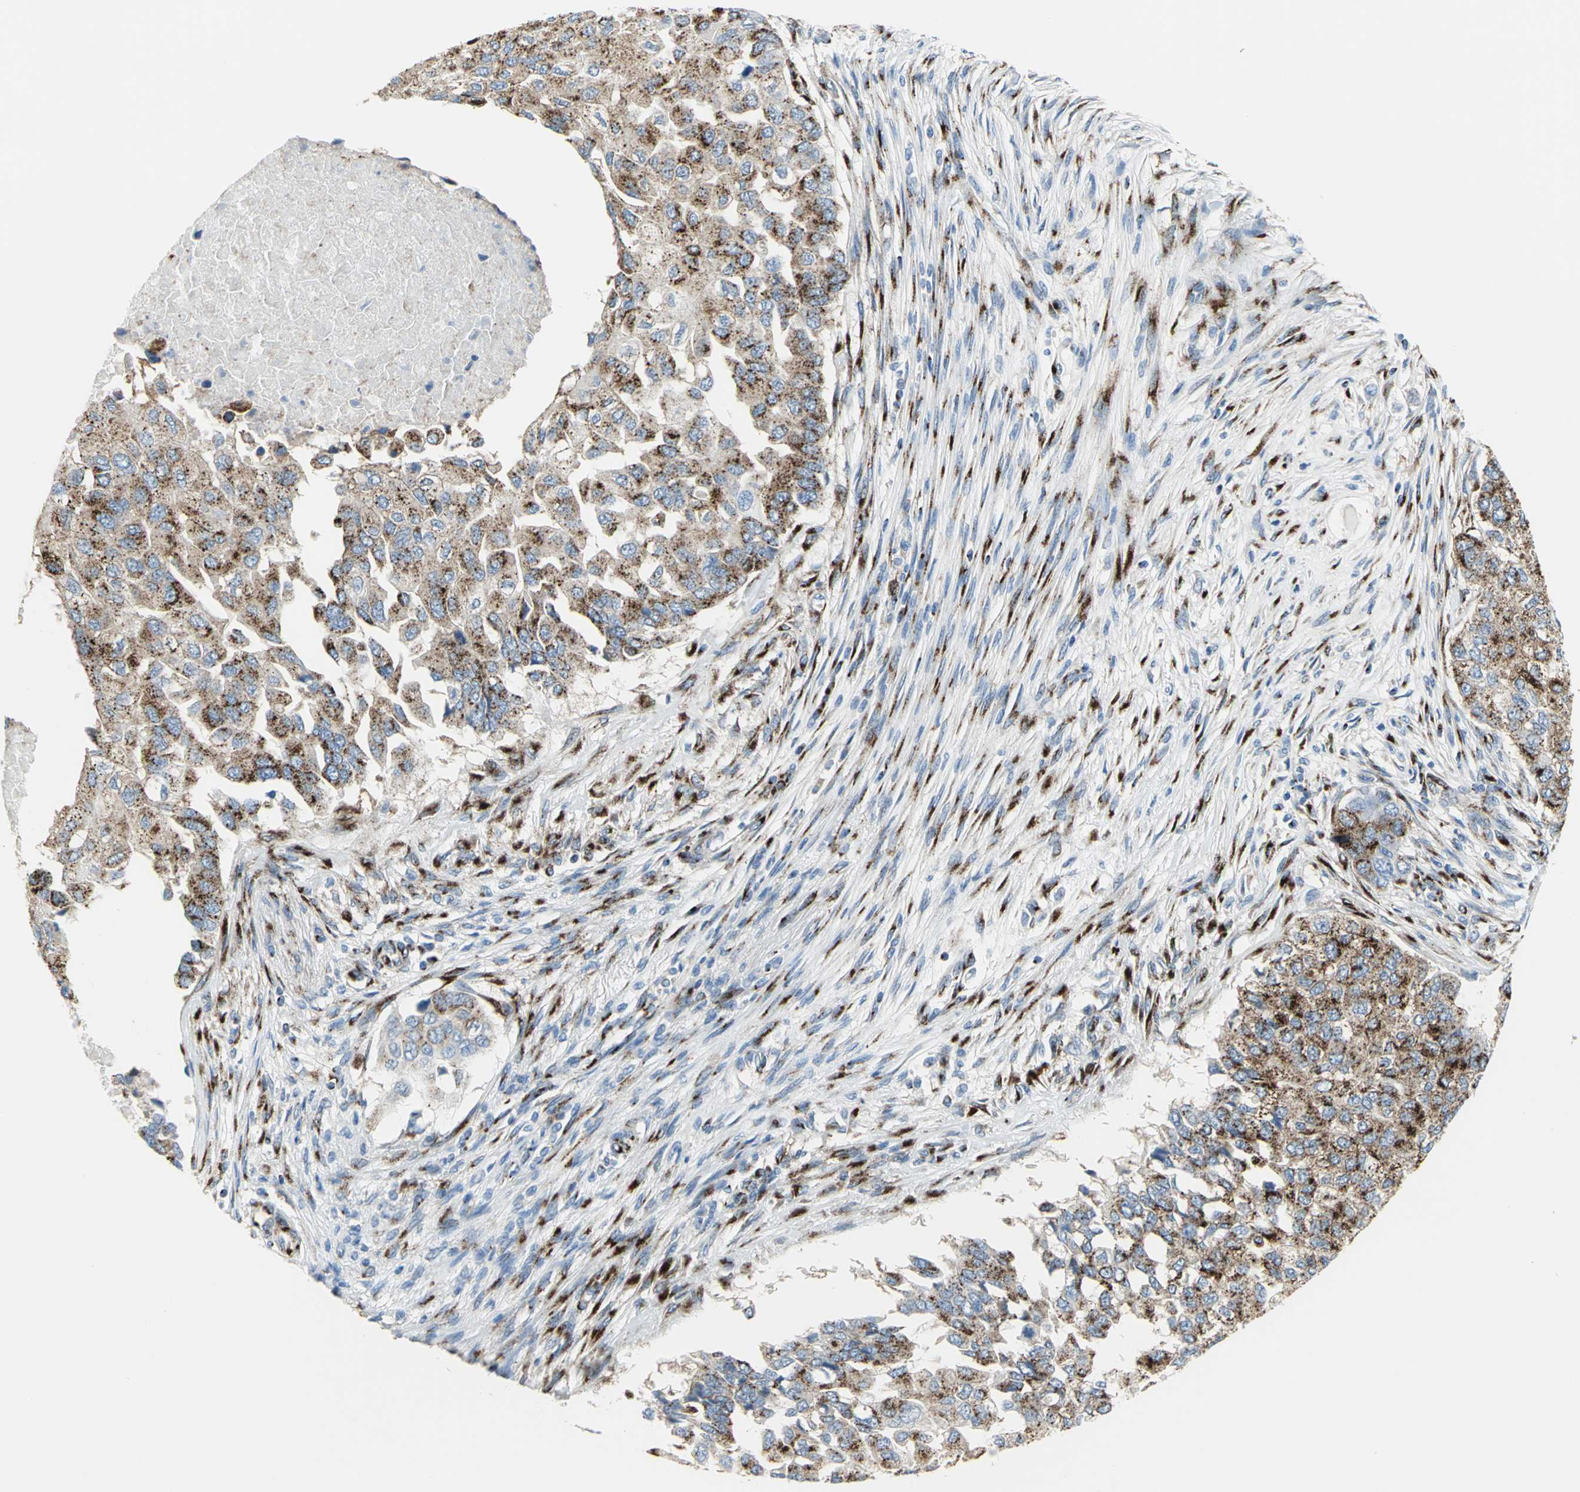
{"staining": {"intensity": "strong", "quantity": ">75%", "location": "cytoplasmic/membranous"}, "tissue": "breast cancer", "cell_type": "Tumor cells", "image_type": "cancer", "snomed": [{"axis": "morphology", "description": "Normal tissue, NOS"}, {"axis": "morphology", "description": "Duct carcinoma"}, {"axis": "topography", "description": "Breast"}], "caption": "Breast infiltrating ductal carcinoma stained for a protein displays strong cytoplasmic/membranous positivity in tumor cells.", "gene": "GPR3", "patient": {"sex": "female", "age": 49}}